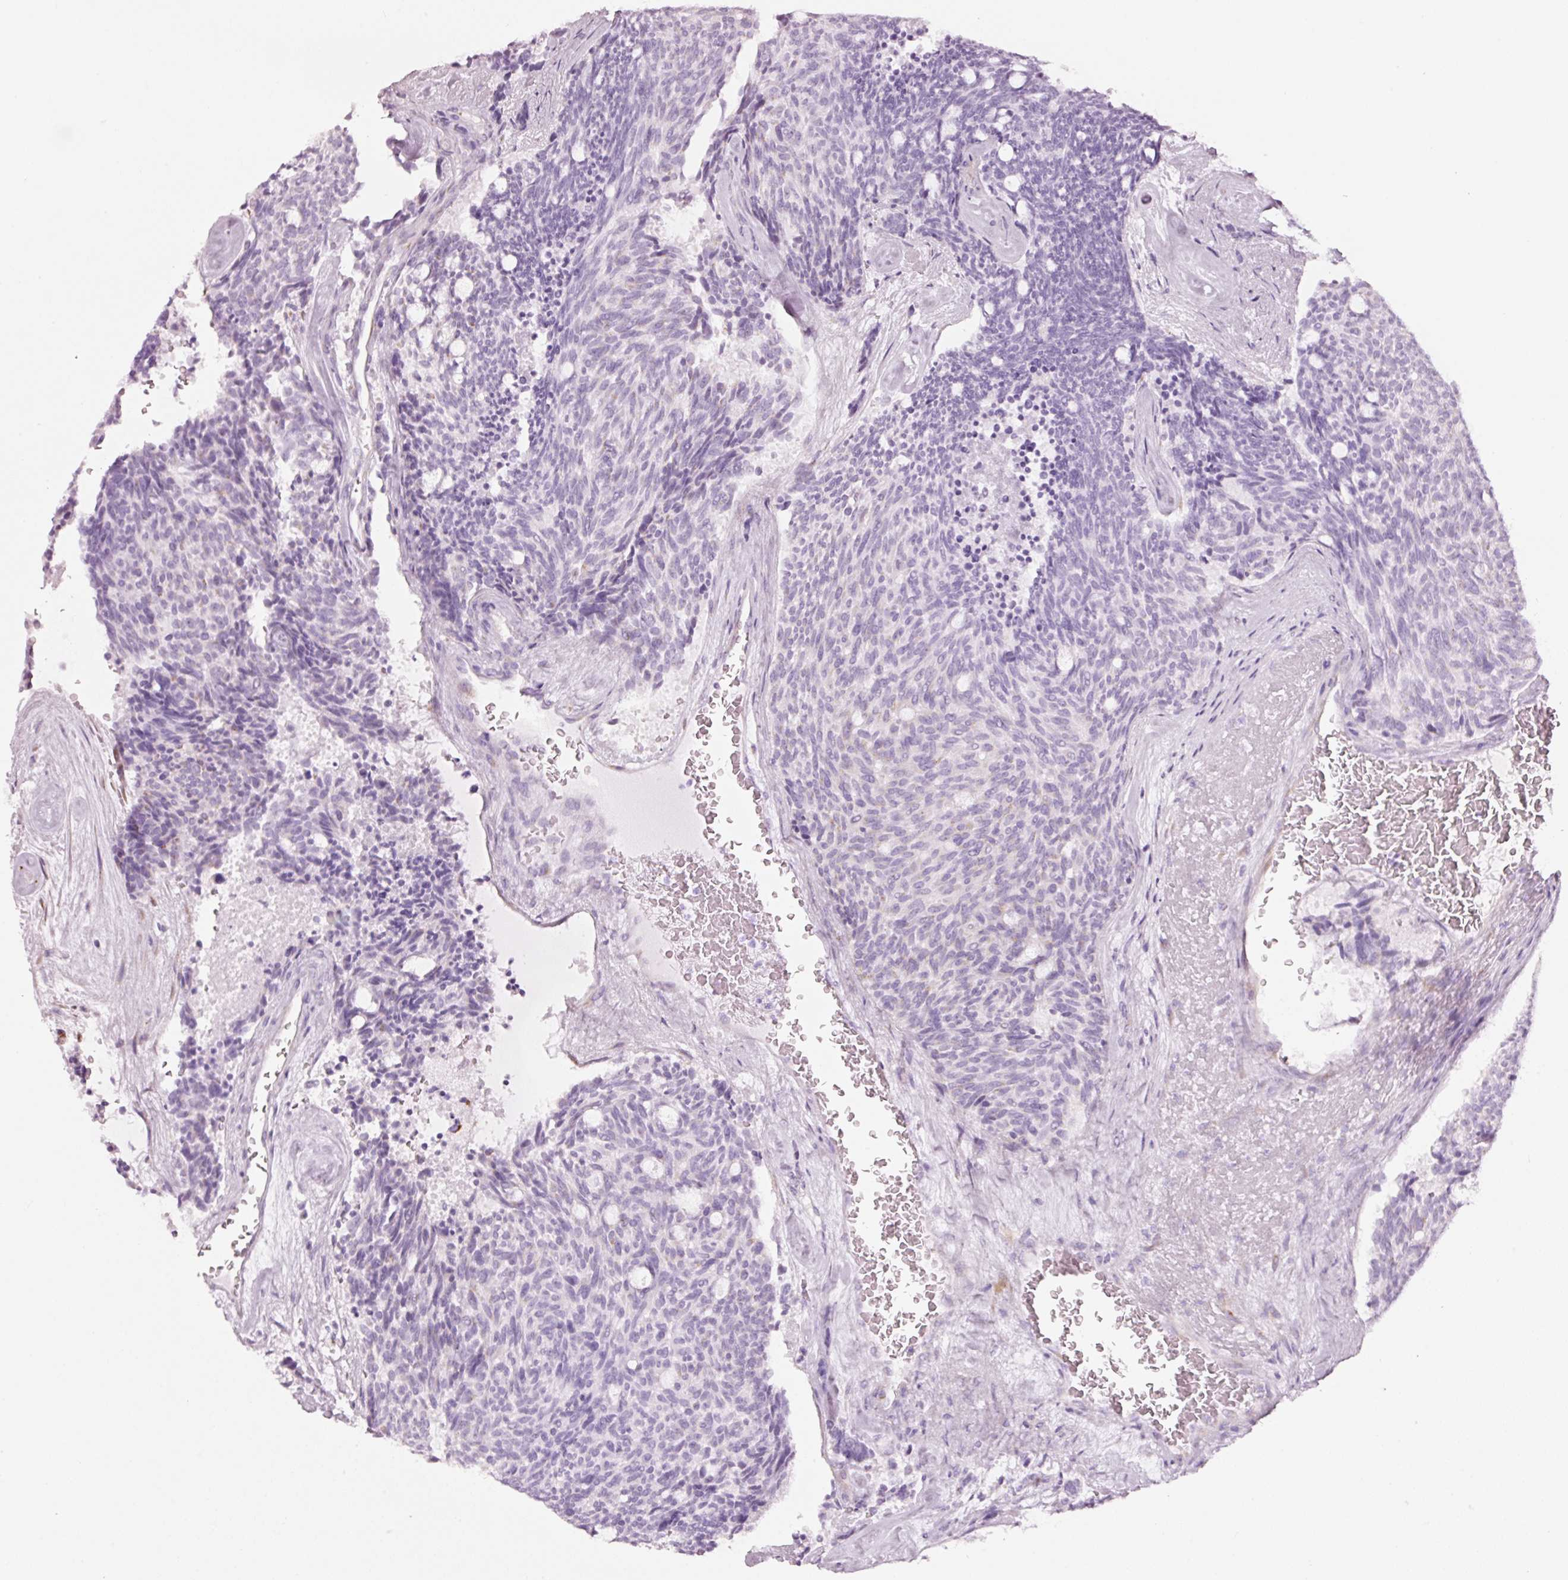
{"staining": {"intensity": "negative", "quantity": "none", "location": "none"}, "tissue": "carcinoid", "cell_type": "Tumor cells", "image_type": "cancer", "snomed": [{"axis": "morphology", "description": "Carcinoid, malignant, NOS"}, {"axis": "topography", "description": "Pancreas"}], "caption": "There is no significant staining in tumor cells of malignant carcinoid.", "gene": "SDF4", "patient": {"sex": "female", "age": 54}}